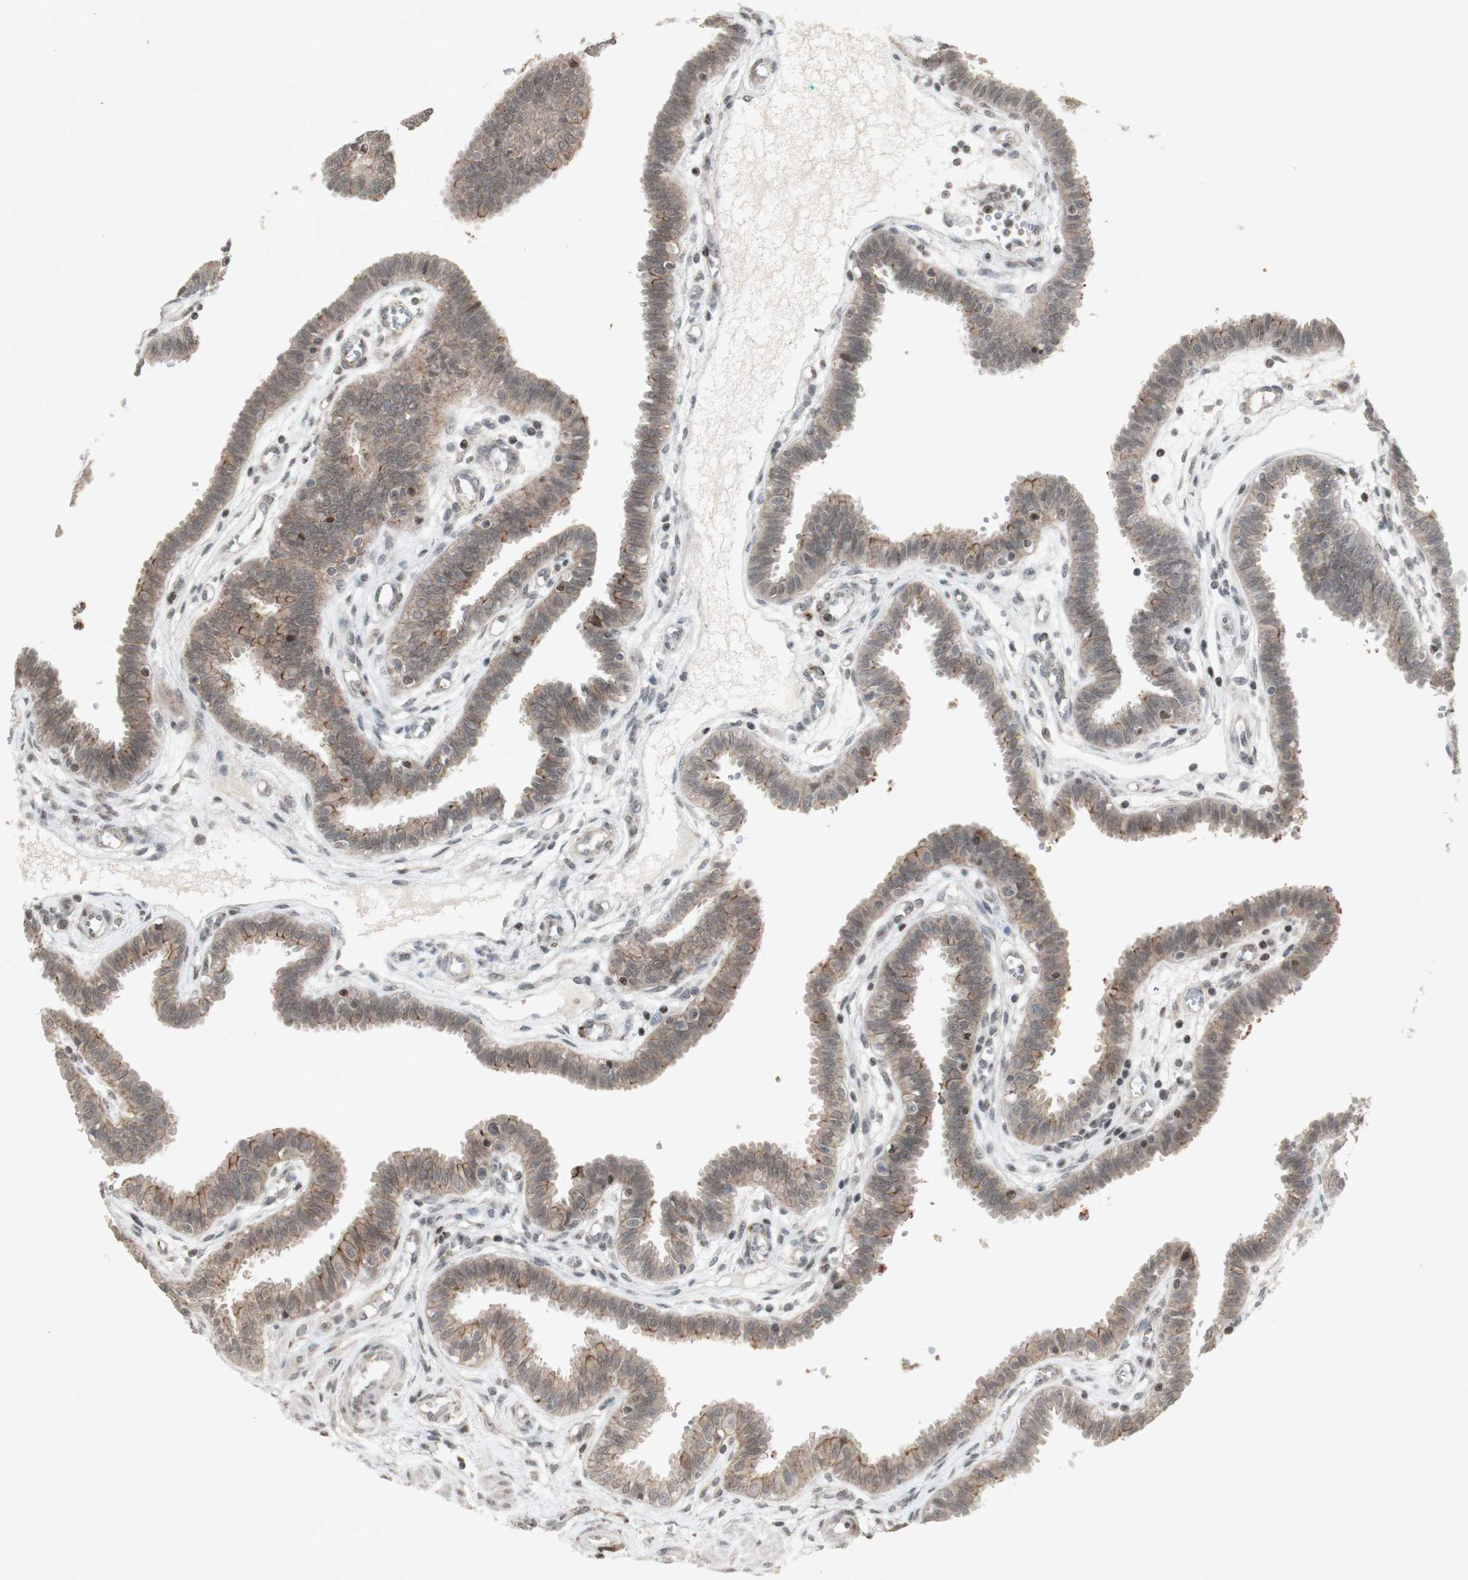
{"staining": {"intensity": "moderate", "quantity": ">75%", "location": "cytoplasmic/membranous,nuclear"}, "tissue": "fallopian tube", "cell_type": "Glandular cells", "image_type": "normal", "snomed": [{"axis": "morphology", "description": "Normal tissue, NOS"}, {"axis": "topography", "description": "Fallopian tube"}], "caption": "Moderate cytoplasmic/membranous,nuclear expression is present in approximately >75% of glandular cells in benign fallopian tube. The staining was performed using DAB to visualize the protein expression in brown, while the nuclei were stained in blue with hematoxylin (Magnification: 20x).", "gene": "PLXNA1", "patient": {"sex": "female", "age": 32}}